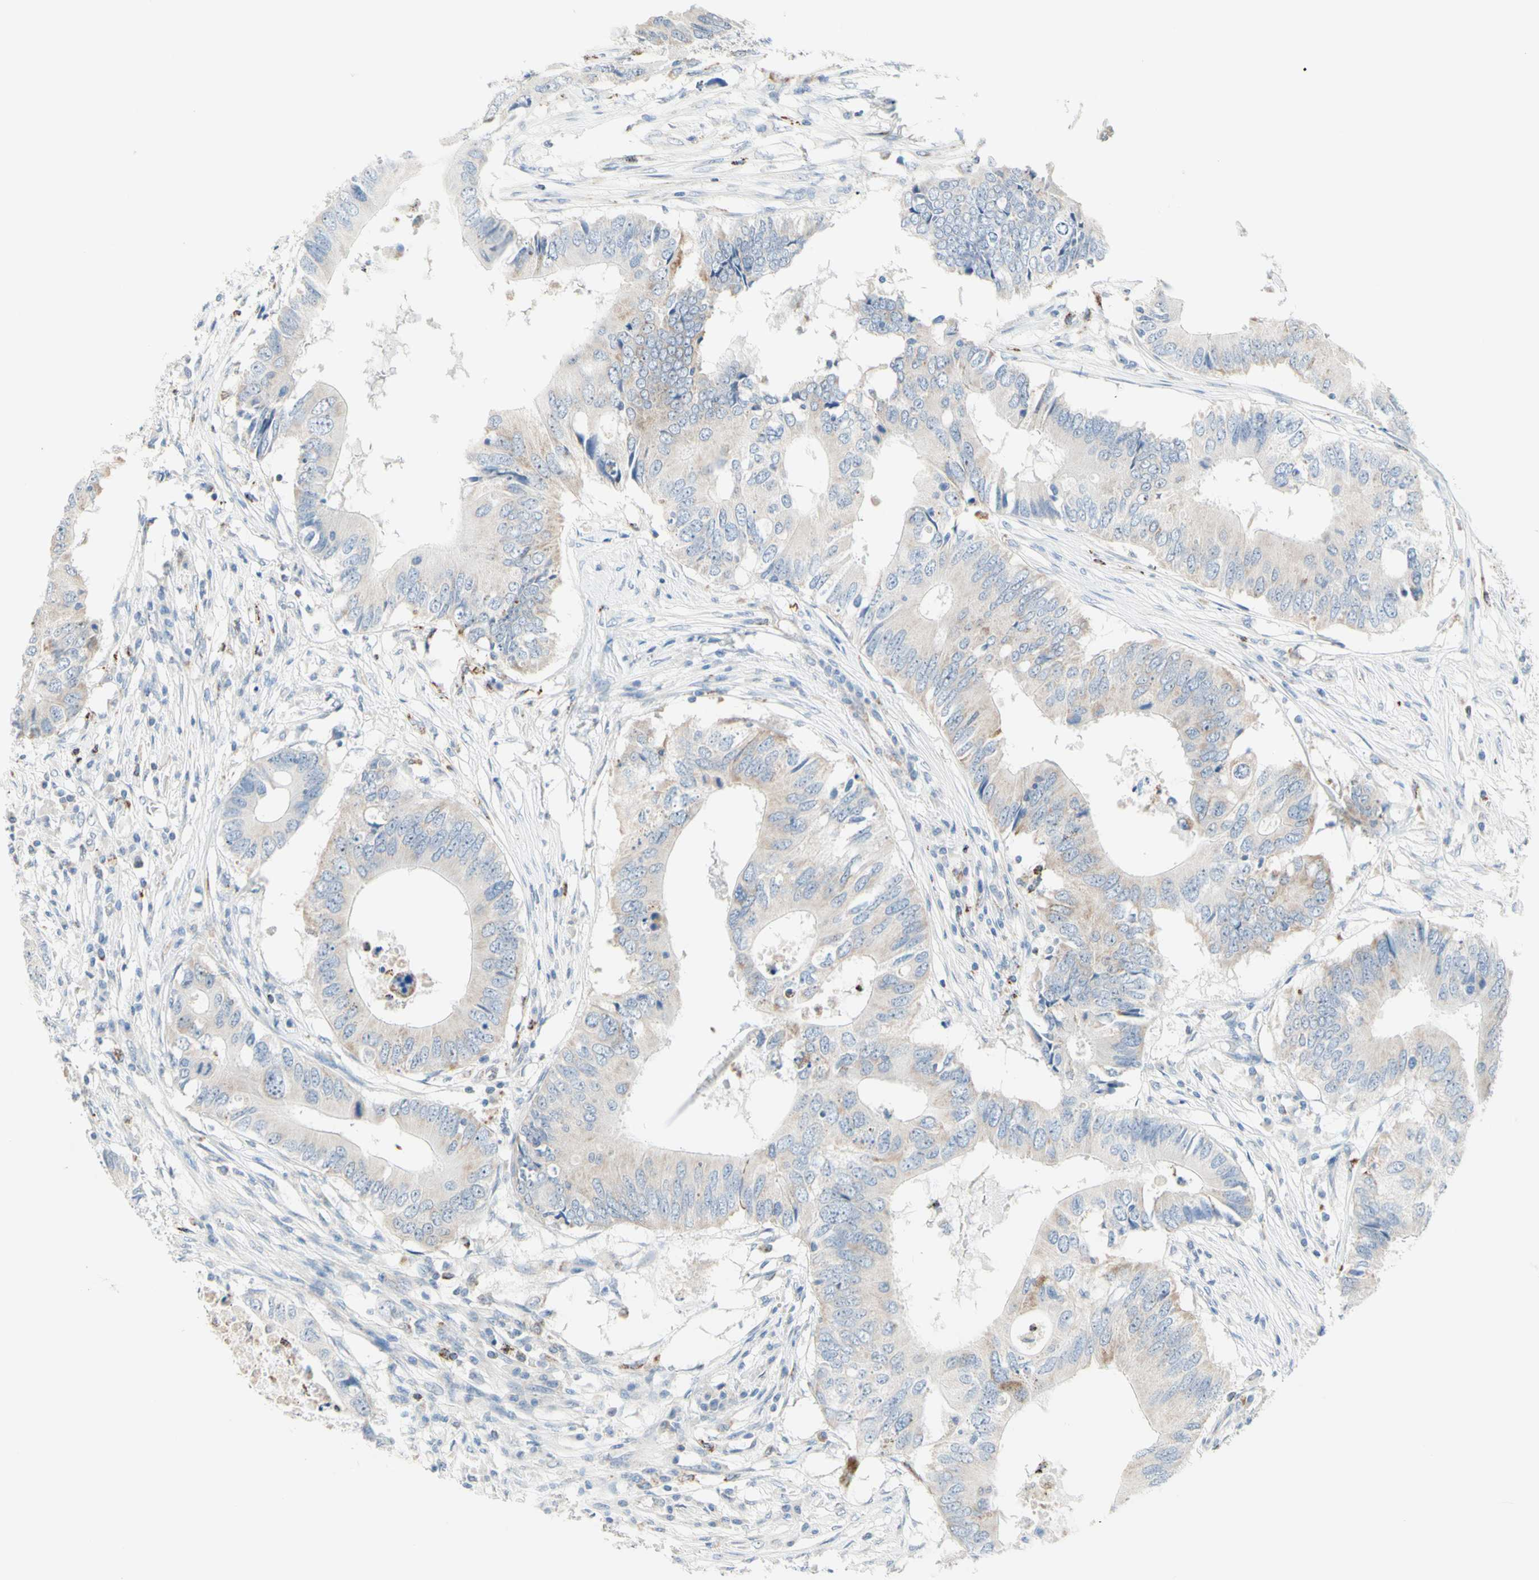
{"staining": {"intensity": "weak", "quantity": "<25%", "location": "cytoplasmic/membranous"}, "tissue": "colorectal cancer", "cell_type": "Tumor cells", "image_type": "cancer", "snomed": [{"axis": "morphology", "description": "Adenocarcinoma, NOS"}, {"axis": "topography", "description": "Colon"}], "caption": "Immunohistochemistry (IHC) image of neoplastic tissue: colorectal cancer stained with DAB displays no significant protein staining in tumor cells. (Brightfield microscopy of DAB (3,3'-diaminobenzidine) IHC at high magnification).", "gene": "CYSLTR1", "patient": {"sex": "male", "age": 71}}